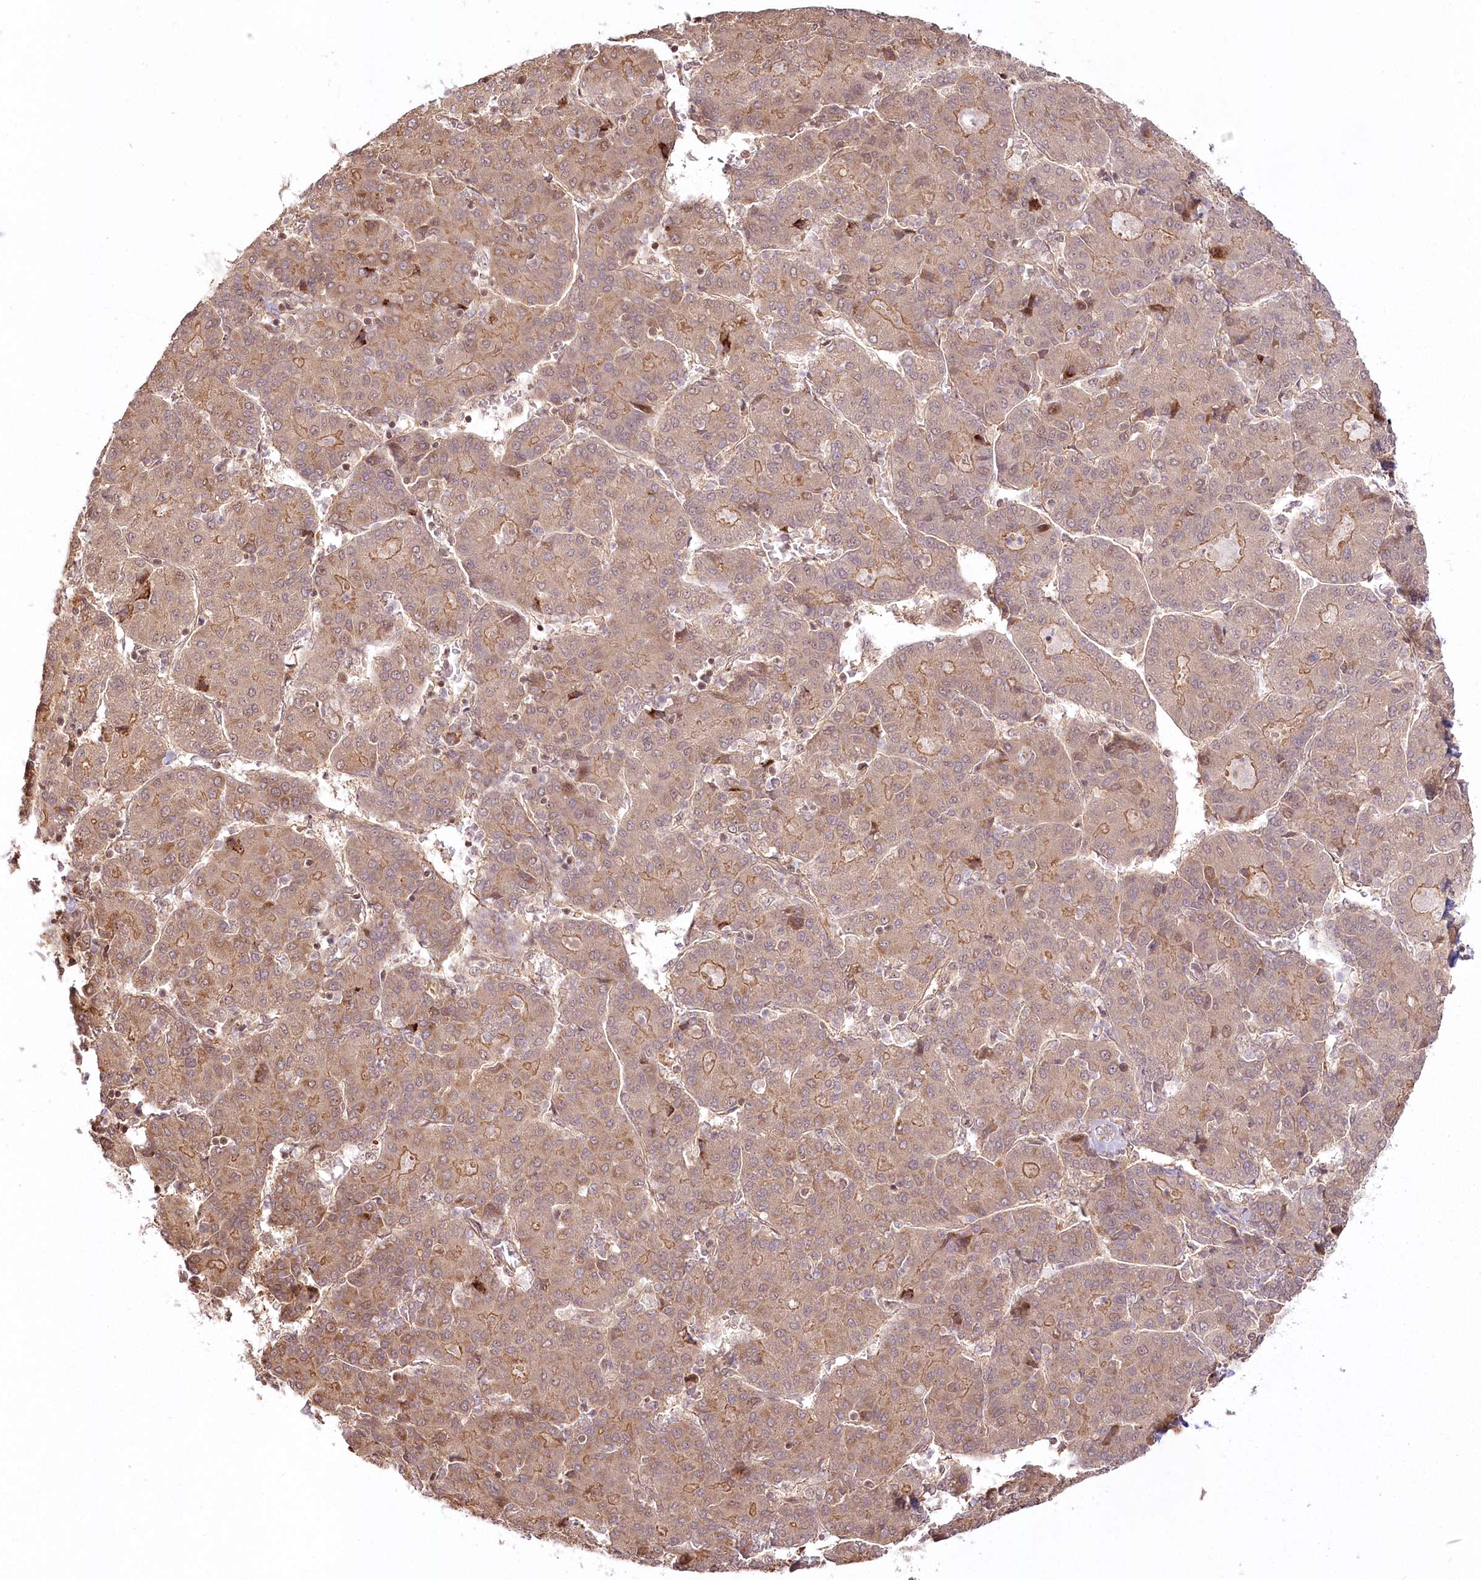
{"staining": {"intensity": "moderate", "quantity": ">75%", "location": "cytoplasmic/membranous"}, "tissue": "liver cancer", "cell_type": "Tumor cells", "image_type": "cancer", "snomed": [{"axis": "morphology", "description": "Carcinoma, Hepatocellular, NOS"}, {"axis": "topography", "description": "Liver"}], "caption": "Liver cancer (hepatocellular carcinoma) stained with DAB (3,3'-diaminobenzidine) IHC displays medium levels of moderate cytoplasmic/membranous positivity in approximately >75% of tumor cells. The staining was performed using DAB (3,3'-diaminobenzidine) to visualize the protein expression in brown, while the nuclei were stained in blue with hematoxylin (Magnification: 20x).", "gene": "R3HDM2", "patient": {"sex": "male", "age": 65}}